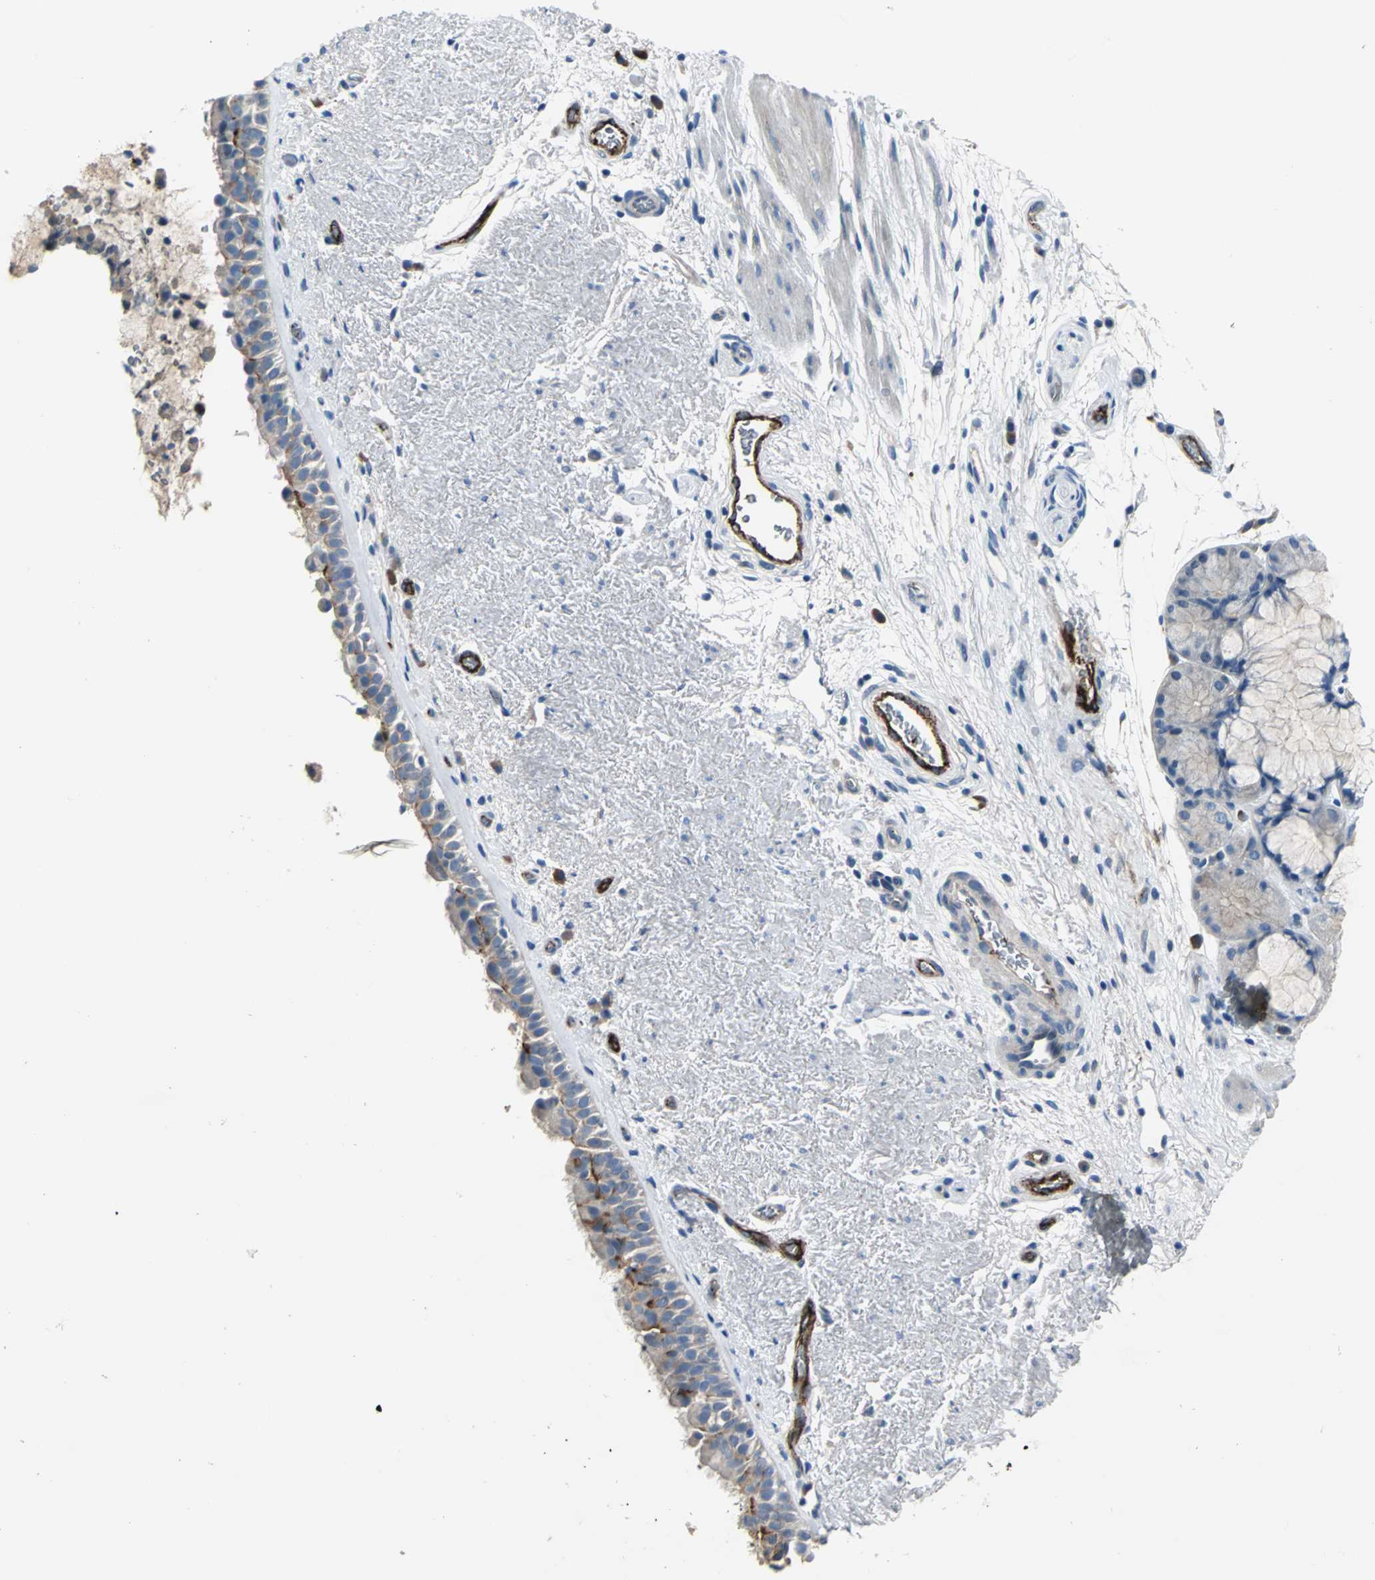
{"staining": {"intensity": "moderate", "quantity": "<25%", "location": "cytoplasmic/membranous"}, "tissue": "bronchus", "cell_type": "Respiratory epithelial cells", "image_type": "normal", "snomed": [{"axis": "morphology", "description": "Normal tissue, NOS"}, {"axis": "topography", "description": "Bronchus"}], "caption": "An immunohistochemistry micrograph of unremarkable tissue is shown. Protein staining in brown labels moderate cytoplasmic/membranous positivity in bronchus within respiratory epithelial cells.", "gene": "SELP", "patient": {"sex": "female", "age": 54}}